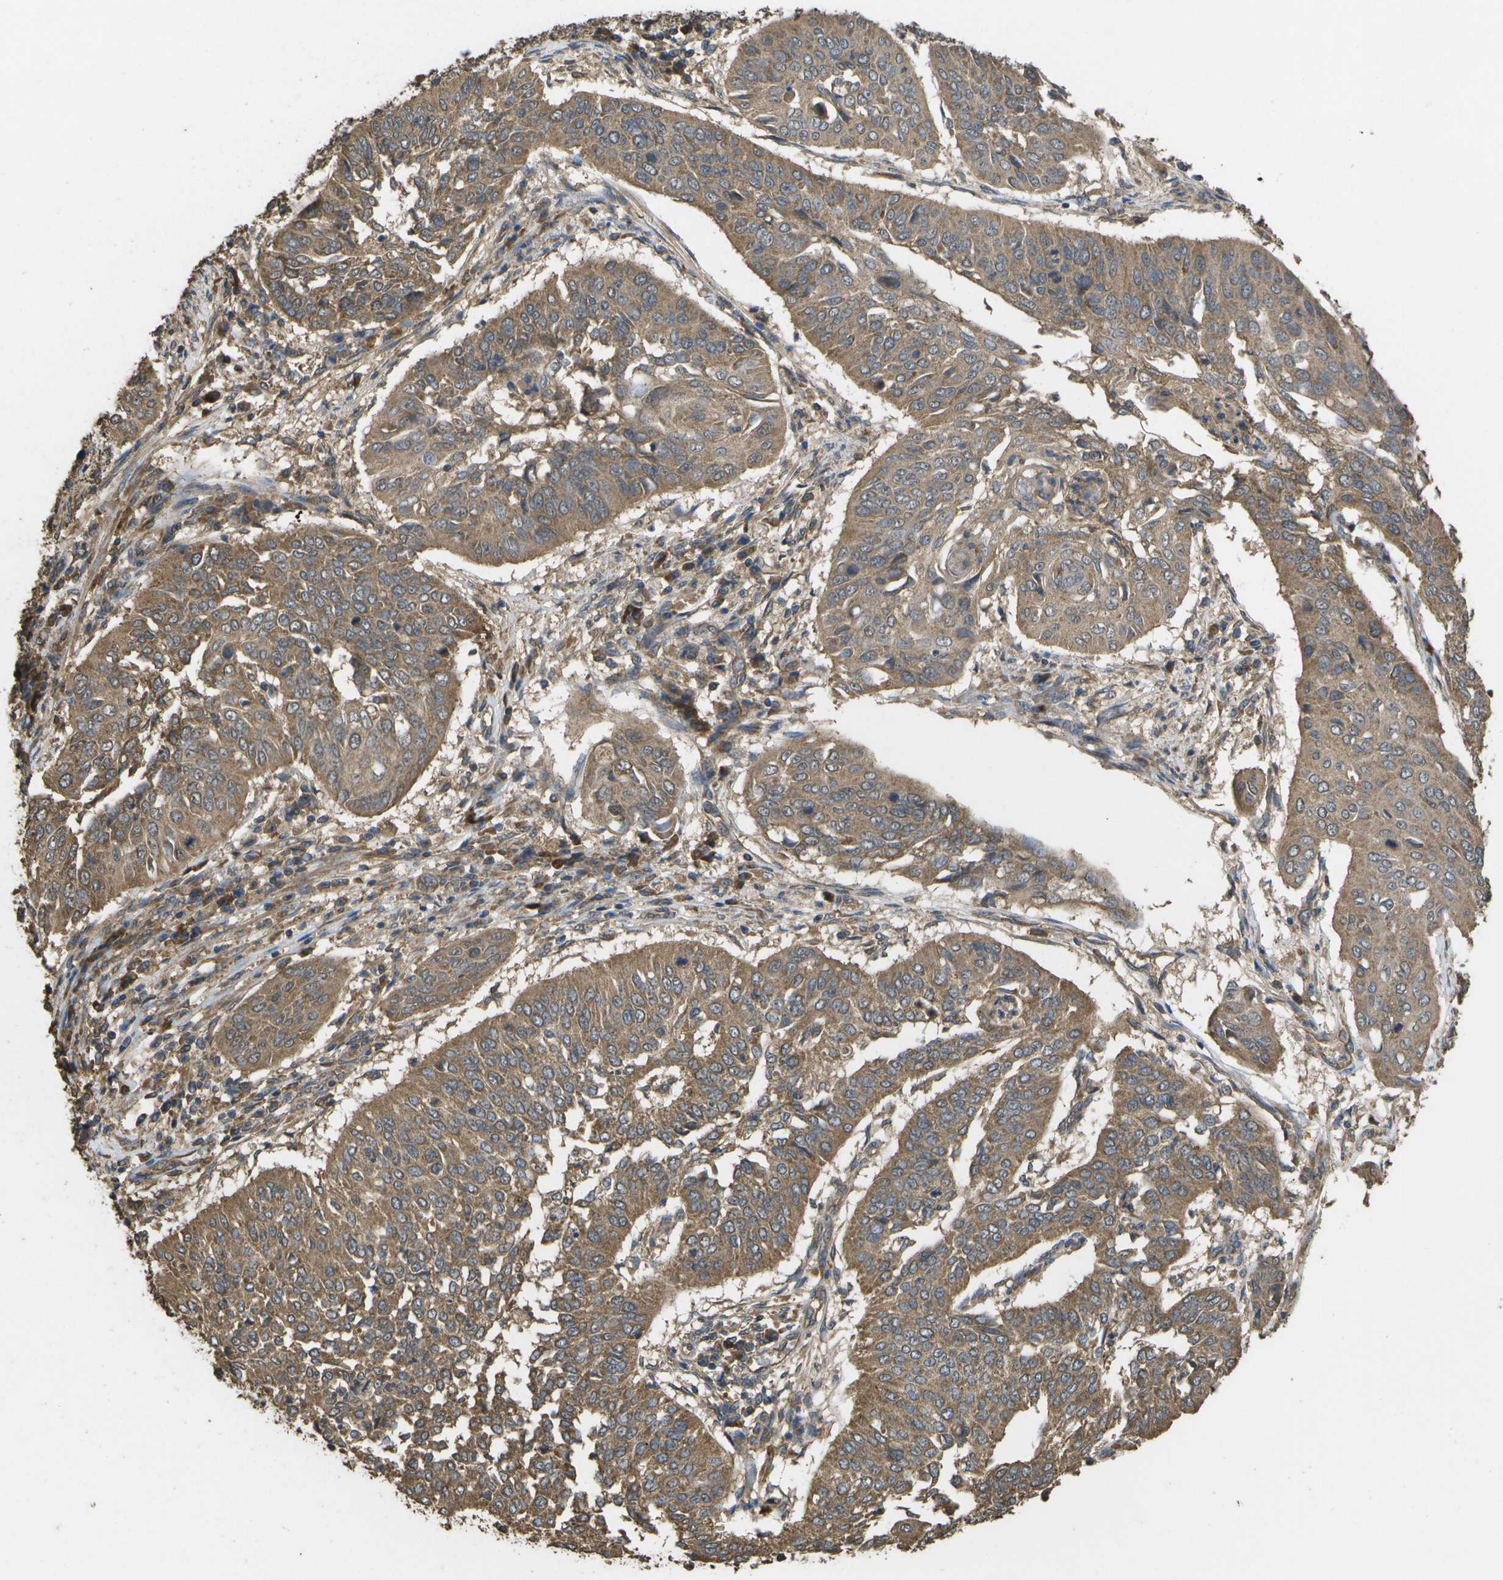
{"staining": {"intensity": "moderate", "quantity": ">75%", "location": "cytoplasmic/membranous"}, "tissue": "cervical cancer", "cell_type": "Tumor cells", "image_type": "cancer", "snomed": [{"axis": "morphology", "description": "Normal tissue, NOS"}, {"axis": "morphology", "description": "Squamous cell carcinoma, NOS"}, {"axis": "topography", "description": "Cervix"}], "caption": "Immunohistochemistry image of neoplastic tissue: human cervical cancer (squamous cell carcinoma) stained using IHC displays medium levels of moderate protein expression localized specifically in the cytoplasmic/membranous of tumor cells, appearing as a cytoplasmic/membranous brown color.", "gene": "SACS", "patient": {"sex": "female", "age": 39}}